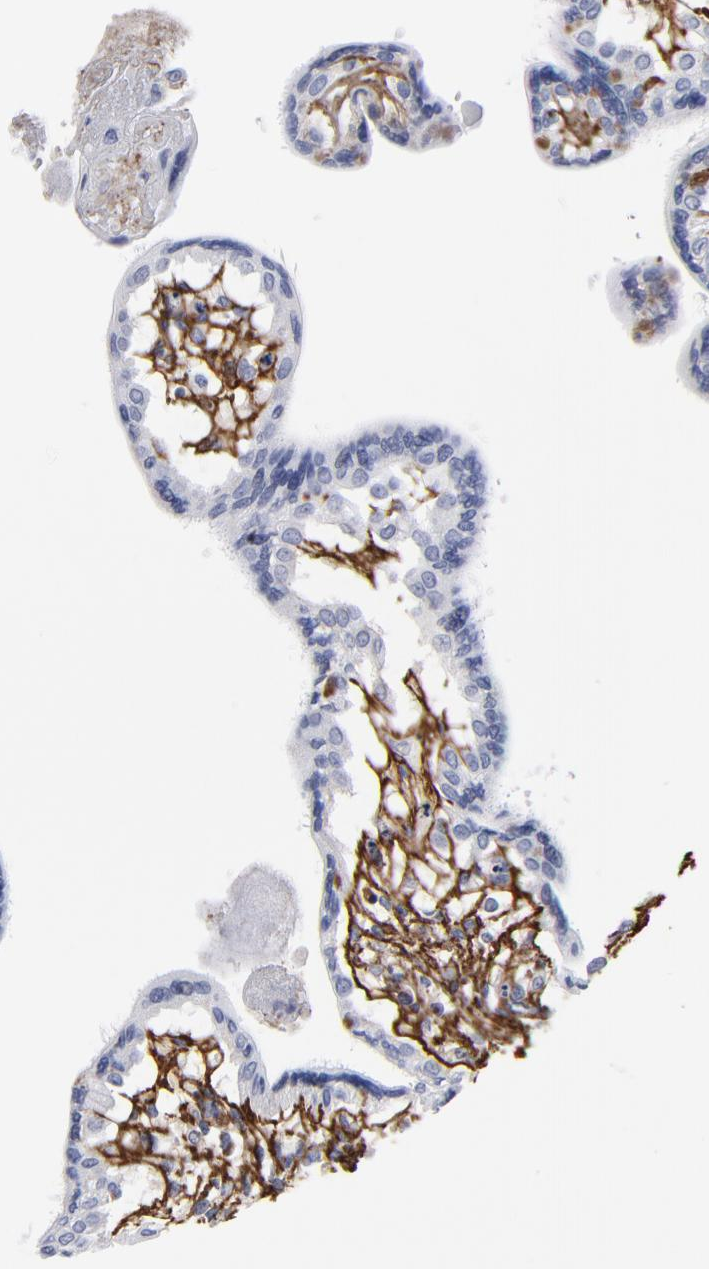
{"staining": {"intensity": "negative", "quantity": "none", "location": "none"}, "tissue": "placenta", "cell_type": "Decidual cells", "image_type": "normal", "snomed": [{"axis": "morphology", "description": "Normal tissue, NOS"}, {"axis": "topography", "description": "Placenta"}], "caption": "Human placenta stained for a protein using IHC reveals no positivity in decidual cells.", "gene": "EMILIN1", "patient": {"sex": "female", "age": 31}}